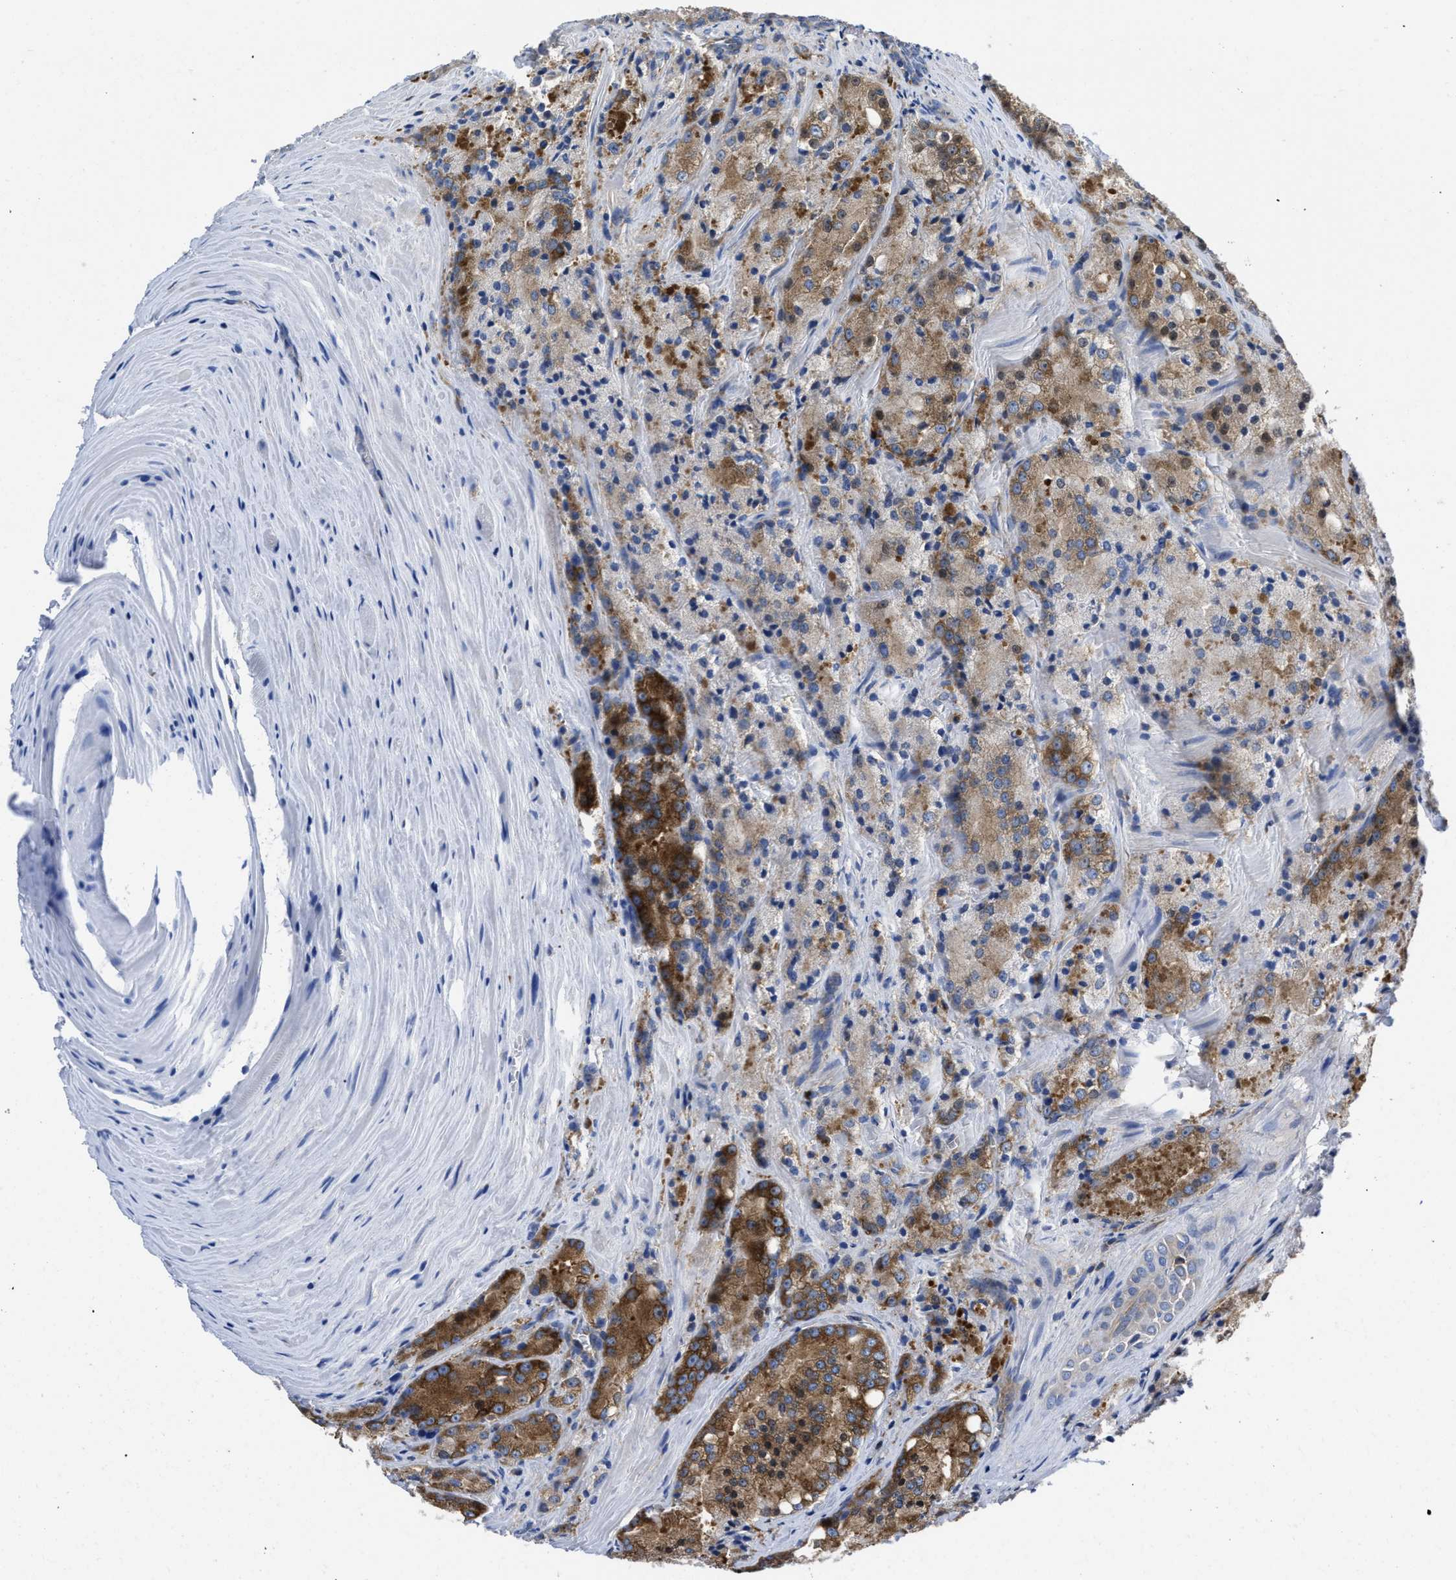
{"staining": {"intensity": "strong", "quantity": "25%-75%", "location": "cytoplasmic/membranous"}, "tissue": "prostate cancer", "cell_type": "Tumor cells", "image_type": "cancer", "snomed": [{"axis": "morphology", "description": "Adenocarcinoma, Low grade"}, {"axis": "topography", "description": "Prostate"}], "caption": "A brown stain highlights strong cytoplasmic/membranous positivity of a protein in human low-grade adenocarcinoma (prostate) tumor cells. The staining was performed using DAB to visualize the protein expression in brown, while the nuclei were stained in blue with hematoxylin (Magnification: 20x).", "gene": "YARS1", "patient": {"sex": "male", "age": 64}}